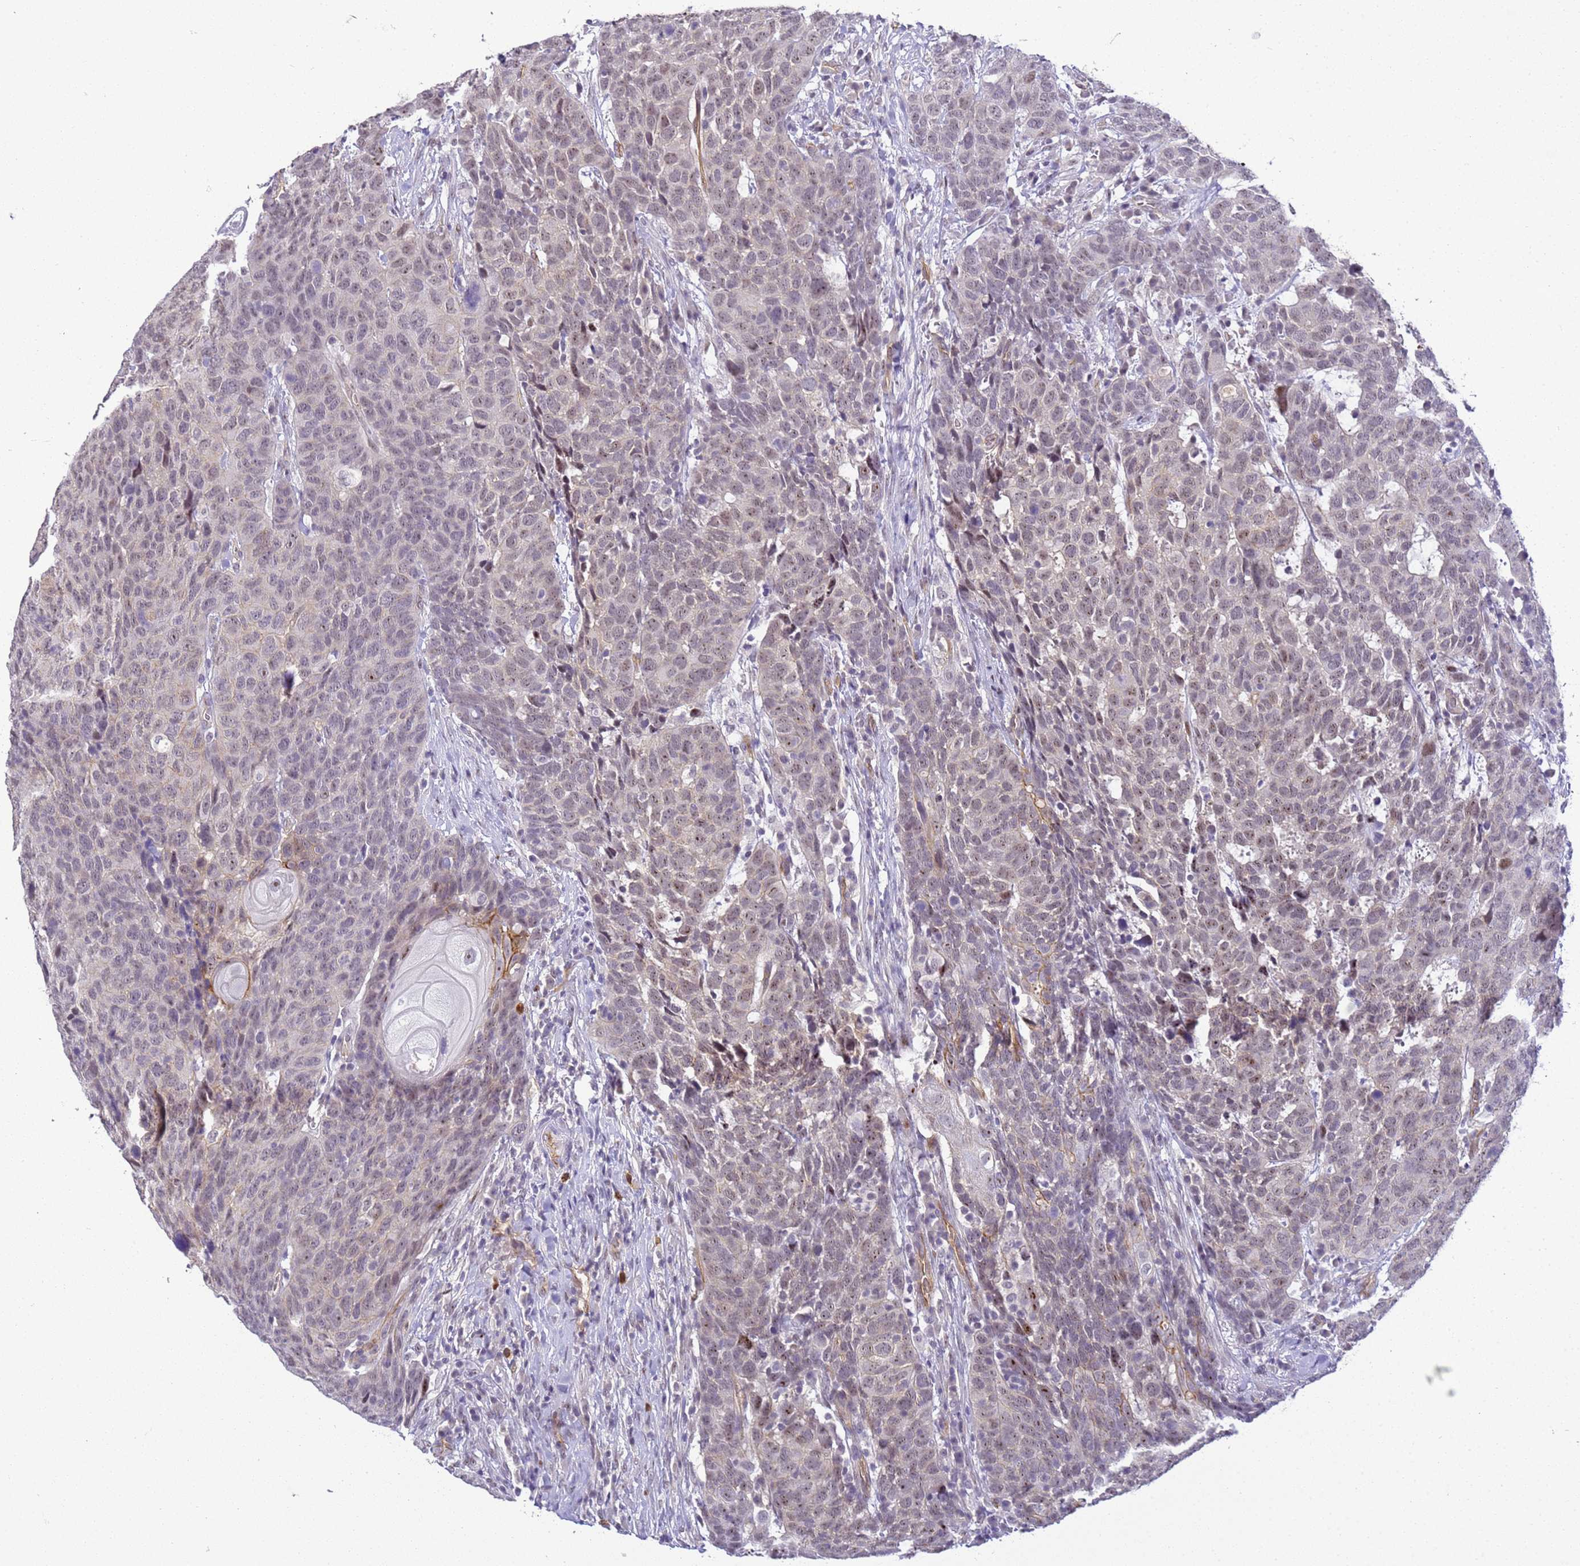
{"staining": {"intensity": "negative", "quantity": "none", "location": "none"}, "tissue": "head and neck cancer", "cell_type": "Tumor cells", "image_type": "cancer", "snomed": [{"axis": "morphology", "description": "Squamous cell carcinoma, NOS"}, {"axis": "topography", "description": "Head-Neck"}], "caption": "IHC of head and neck cancer (squamous cell carcinoma) displays no expression in tumor cells. (Stains: DAB (3,3'-diaminobenzidine) IHC with hematoxylin counter stain, Microscopy: brightfield microscopy at high magnification).", "gene": "GON4L", "patient": {"sex": "male", "age": 66}}